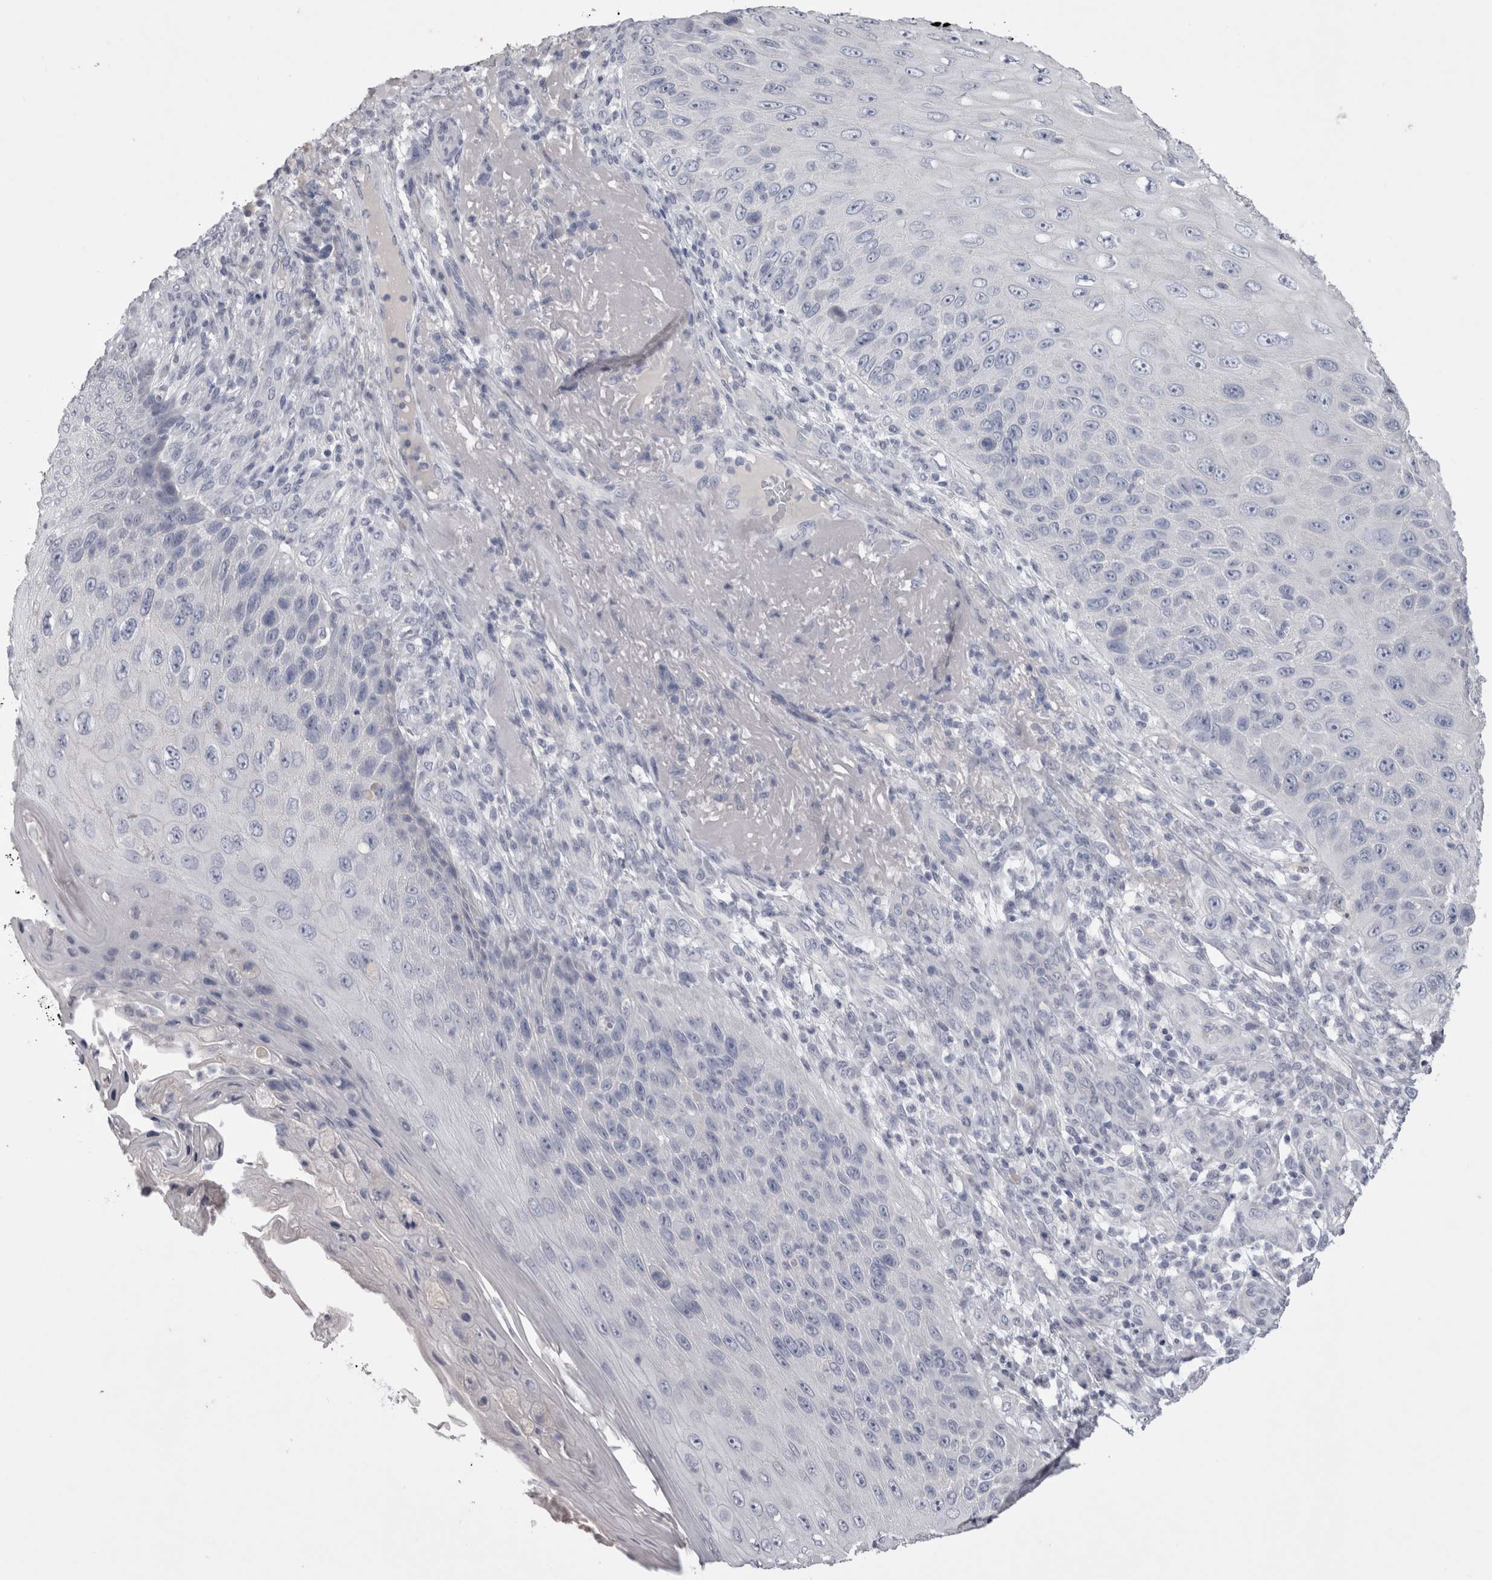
{"staining": {"intensity": "negative", "quantity": "none", "location": "none"}, "tissue": "skin cancer", "cell_type": "Tumor cells", "image_type": "cancer", "snomed": [{"axis": "morphology", "description": "Squamous cell carcinoma, NOS"}, {"axis": "topography", "description": "Skin"}], "caption": "Tumor cells show no significant protein staining in squamous cell carcinoma (skin).", "gene": "ADAM2", "patient": {"sex": "female", "age": 88}}